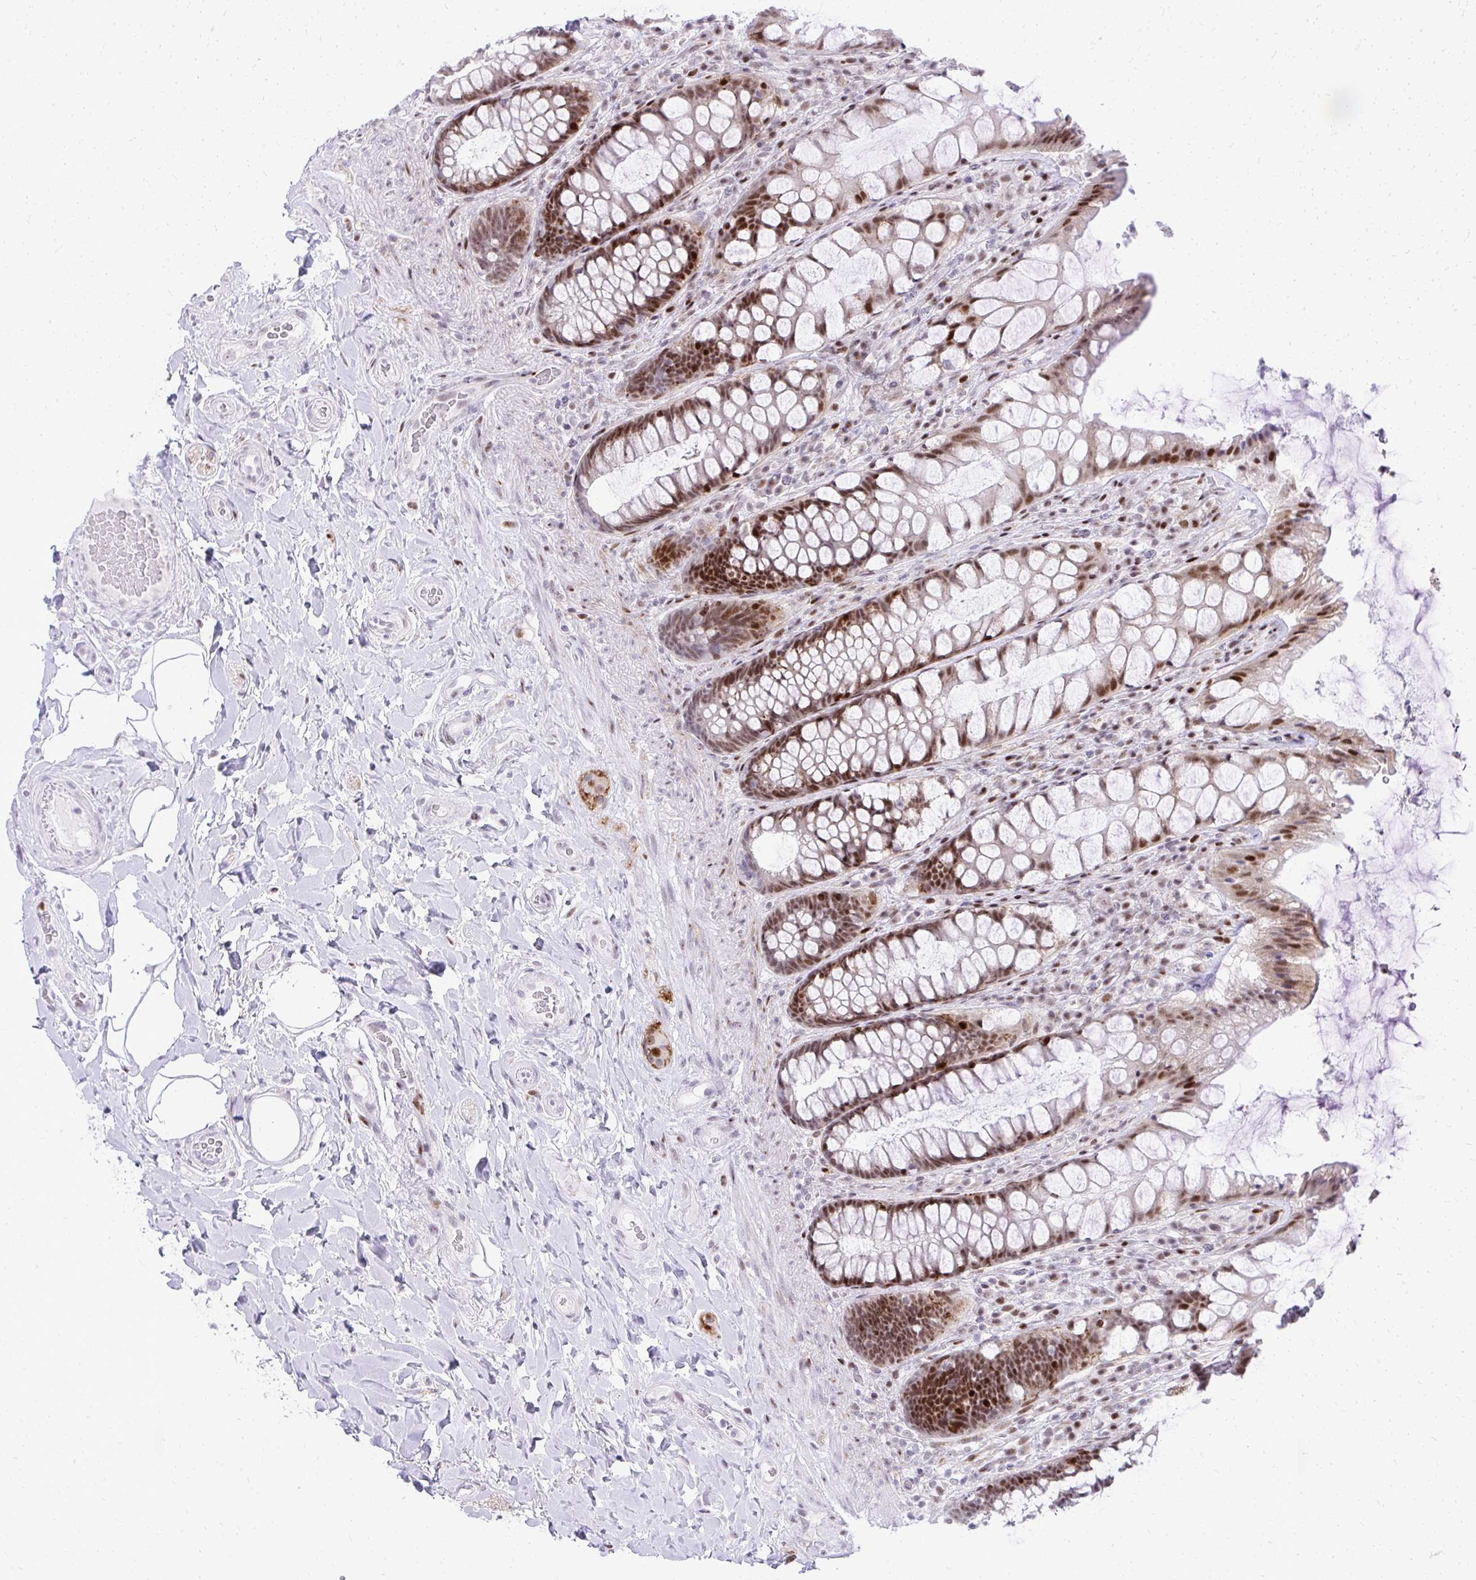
{"staining": {"intensity": "strong", "quantity": ">75%", "location": "nuclear"}, "tissue": "rectum", "cell_type": "Glandular cells", "image_type": "normal", "snomed": [{"axis": "morphology", "description": "Normal tissue, NOS"}, {"axis": "topography", "description": "Rectum"}], "caption": "A micrograph of rectum stained for a protein displays strong nuclear brown staining in glandular cells. The staining was performed using DAB, with brown indicating positive protein expression. Nuclei are stained blue with hematoxylin.", "gene": "GLDN", "patient": {"sex": "female", "age": 58}}